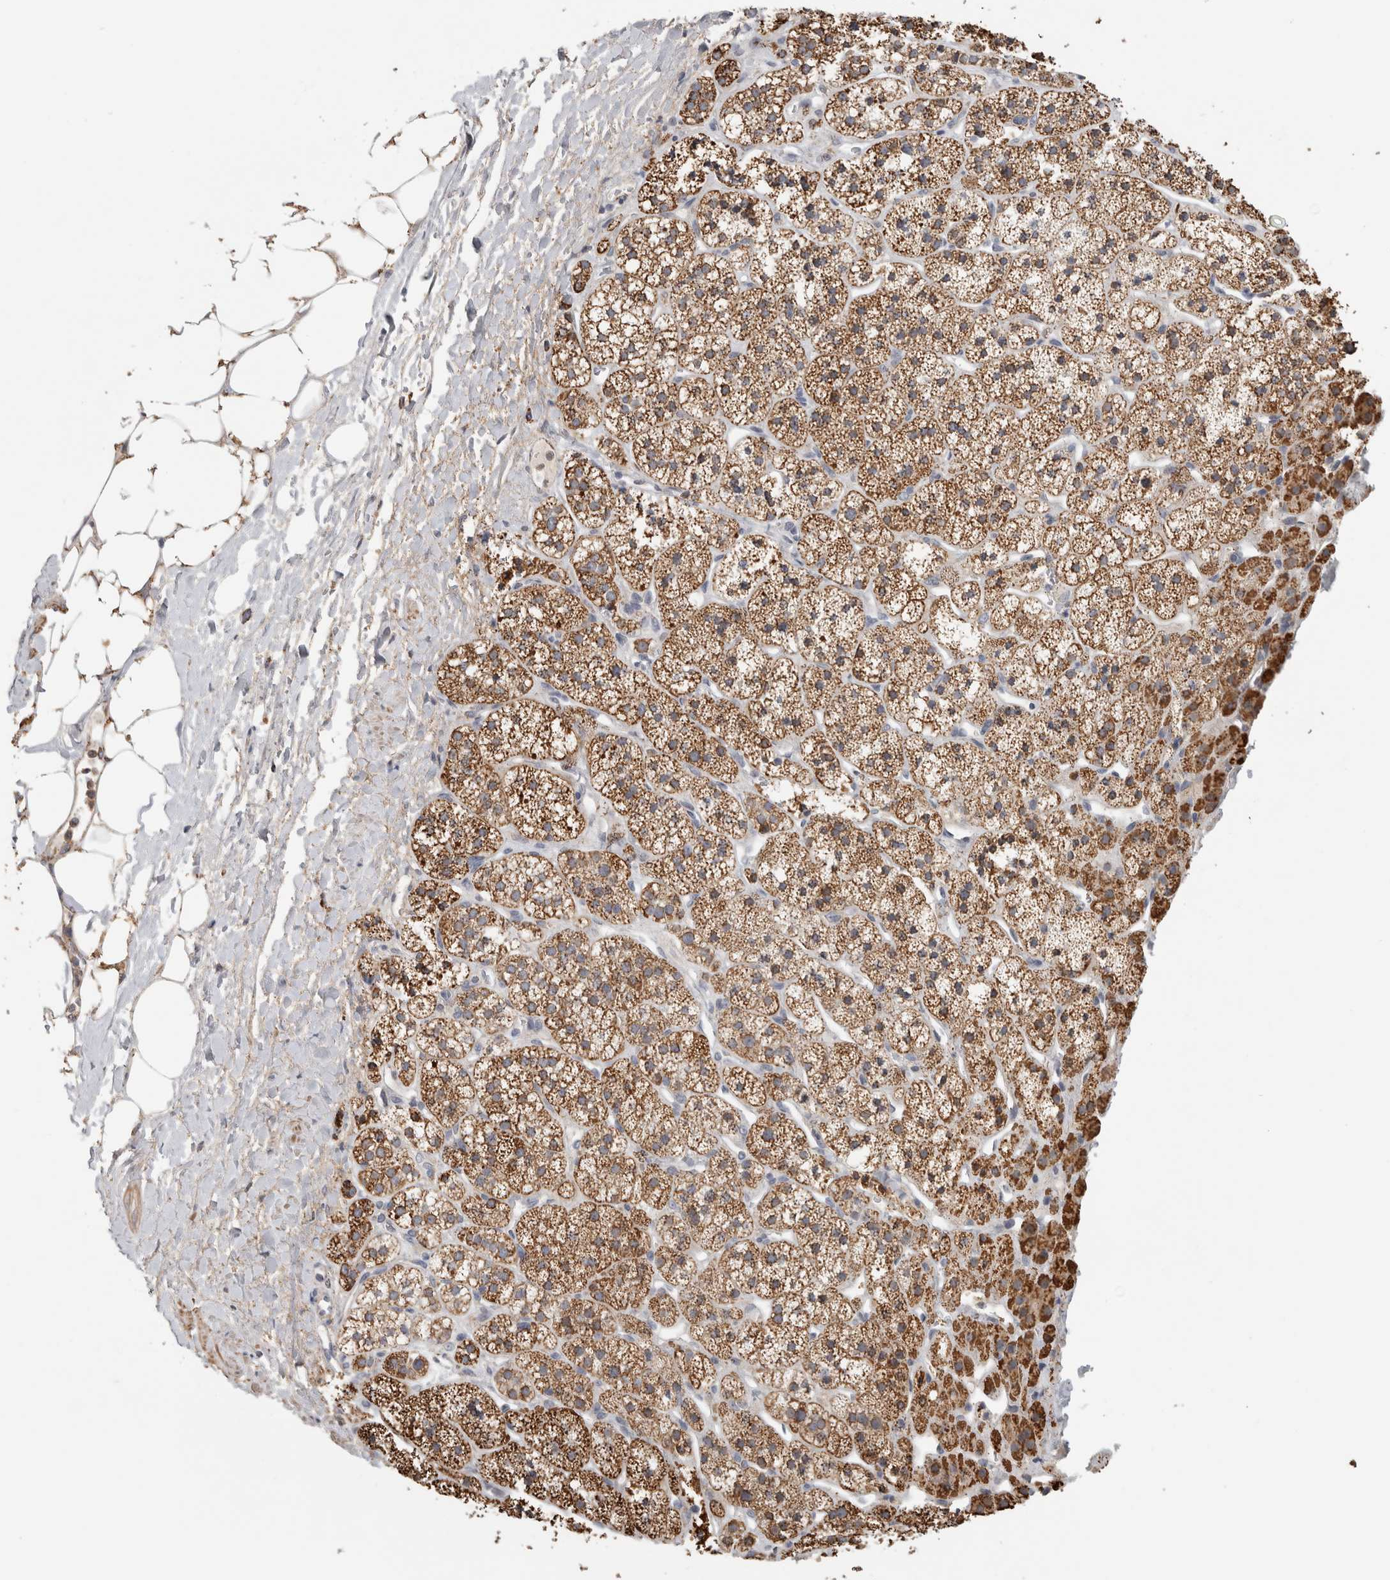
{"staining": {"intensity": "moderate", "quantity": ">75%", "location": "cytoplasmic/membranous"}, "tissue": "adrenal gland", "cell_type": "Glandular cells", "image_type": "normal", "snomed": [{"axis": "morphology", "description": "Normal tissue, NOS"}, {"axis": "topography", "description": "Adrenal gland"}], "caption": "Immunohistochemistry (DAB (3,3'-diaminobenzidine)) staining of unremarkable human adrenal gland shows moderate cytoplasmic/membranous protein staining in approximately >75% of glandular cells.", "gene": "ST8SIA1", "patient": {"sex": "male", "age": 56}}